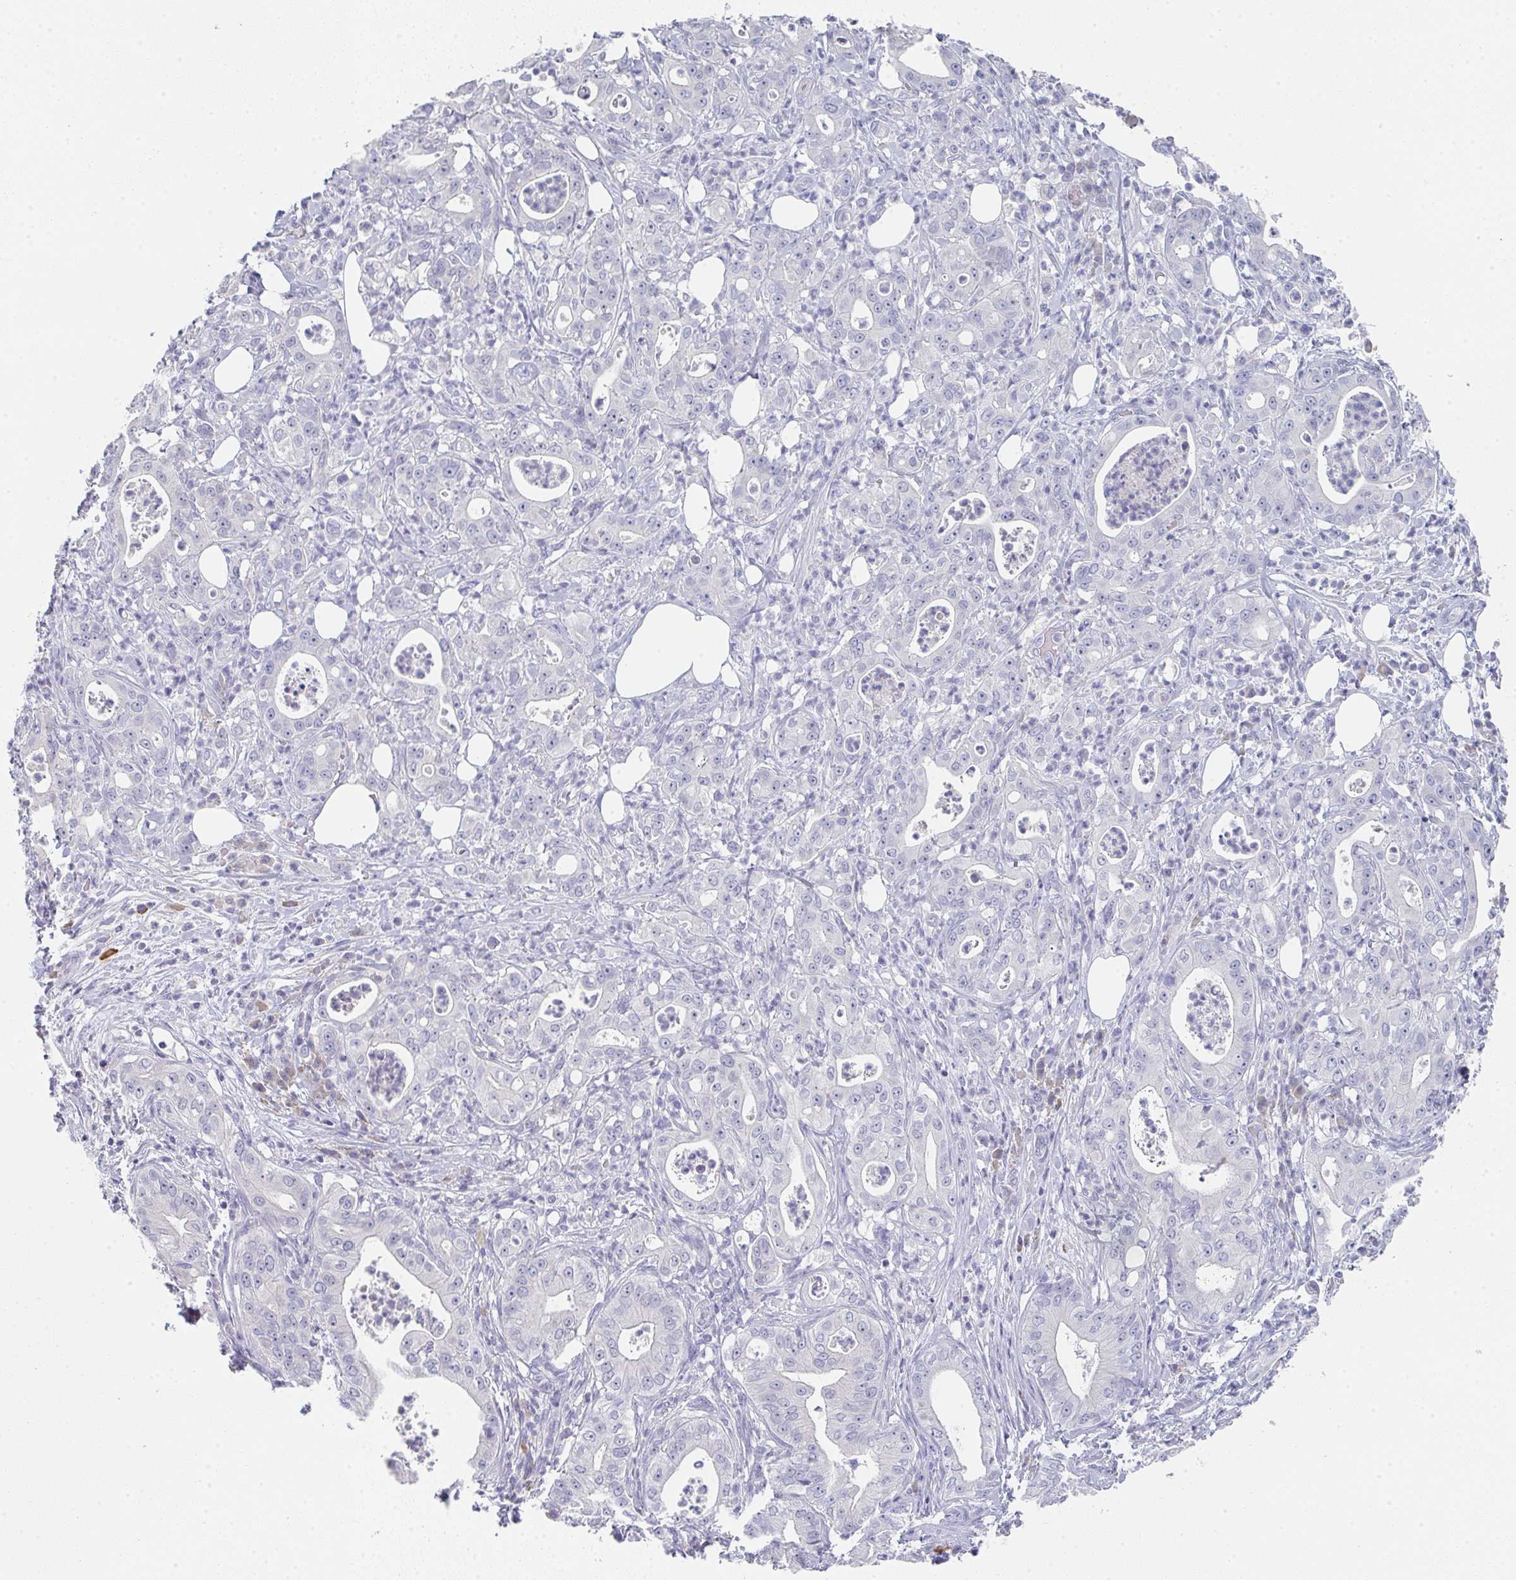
{"staining": {"intensity": "negative", "quantity": "none", "location": "none"}, "tissue": "pancreatic cancer", "cell_type": "Tumor cells", "image_type": "cancer", "snomed": [{"axis": "morphology", "description": "Adenocarcinoma, NOS"}, {"axis": "topography", "description": "Pancreas"}], "caption": "Immunohistochemistry (IHC) of pancreatic cancer reveals no expression in tumor cells.", "gene": "NOXRED1", "patient": {"sex": "male", "age": 71}}